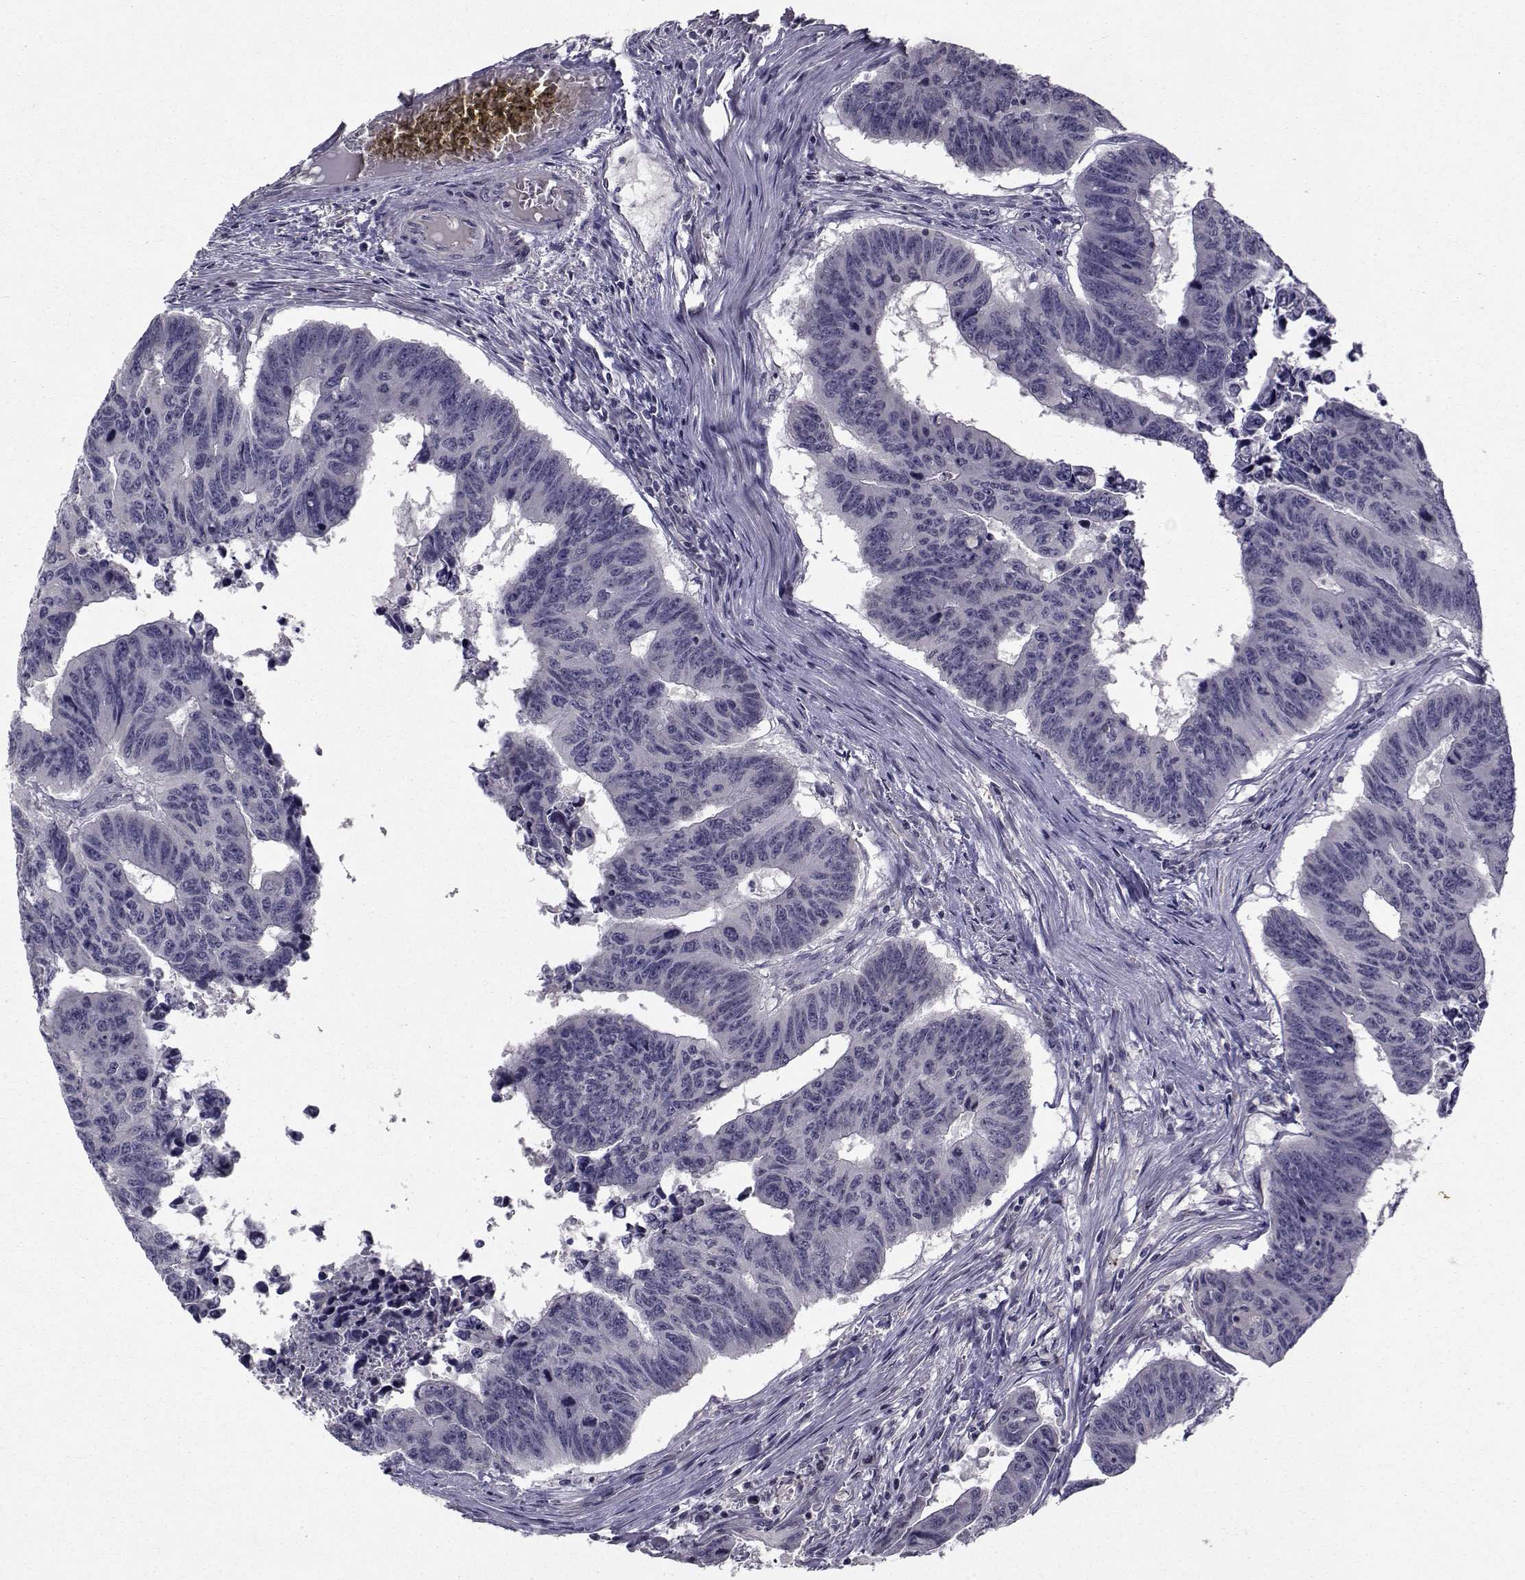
{"staining": {"intensity": "negative", "quantity": "none", "location": "none"}, "tissue": "colorectal cancer", "cell_type": "Tumor cells", "image_type": "cancer", "snomed": [{"axis": "morphology", "description": "Adenocarcinoma, NOS"}, {"axis": "topography", "description": "Rectum"}], "caption": "Tumor cells are negative for brown protein staining in colorectal cancer (adenocarcinoma). The staining was performed using DAB (3,3'-diaminobenzidine) to visualize the protein expression in brown, while the nuclei were stained in blue with hematoxylin (Magnification: 20x).", "gene": "FDXR", "patient": {"sex": "female", "age": 85}}